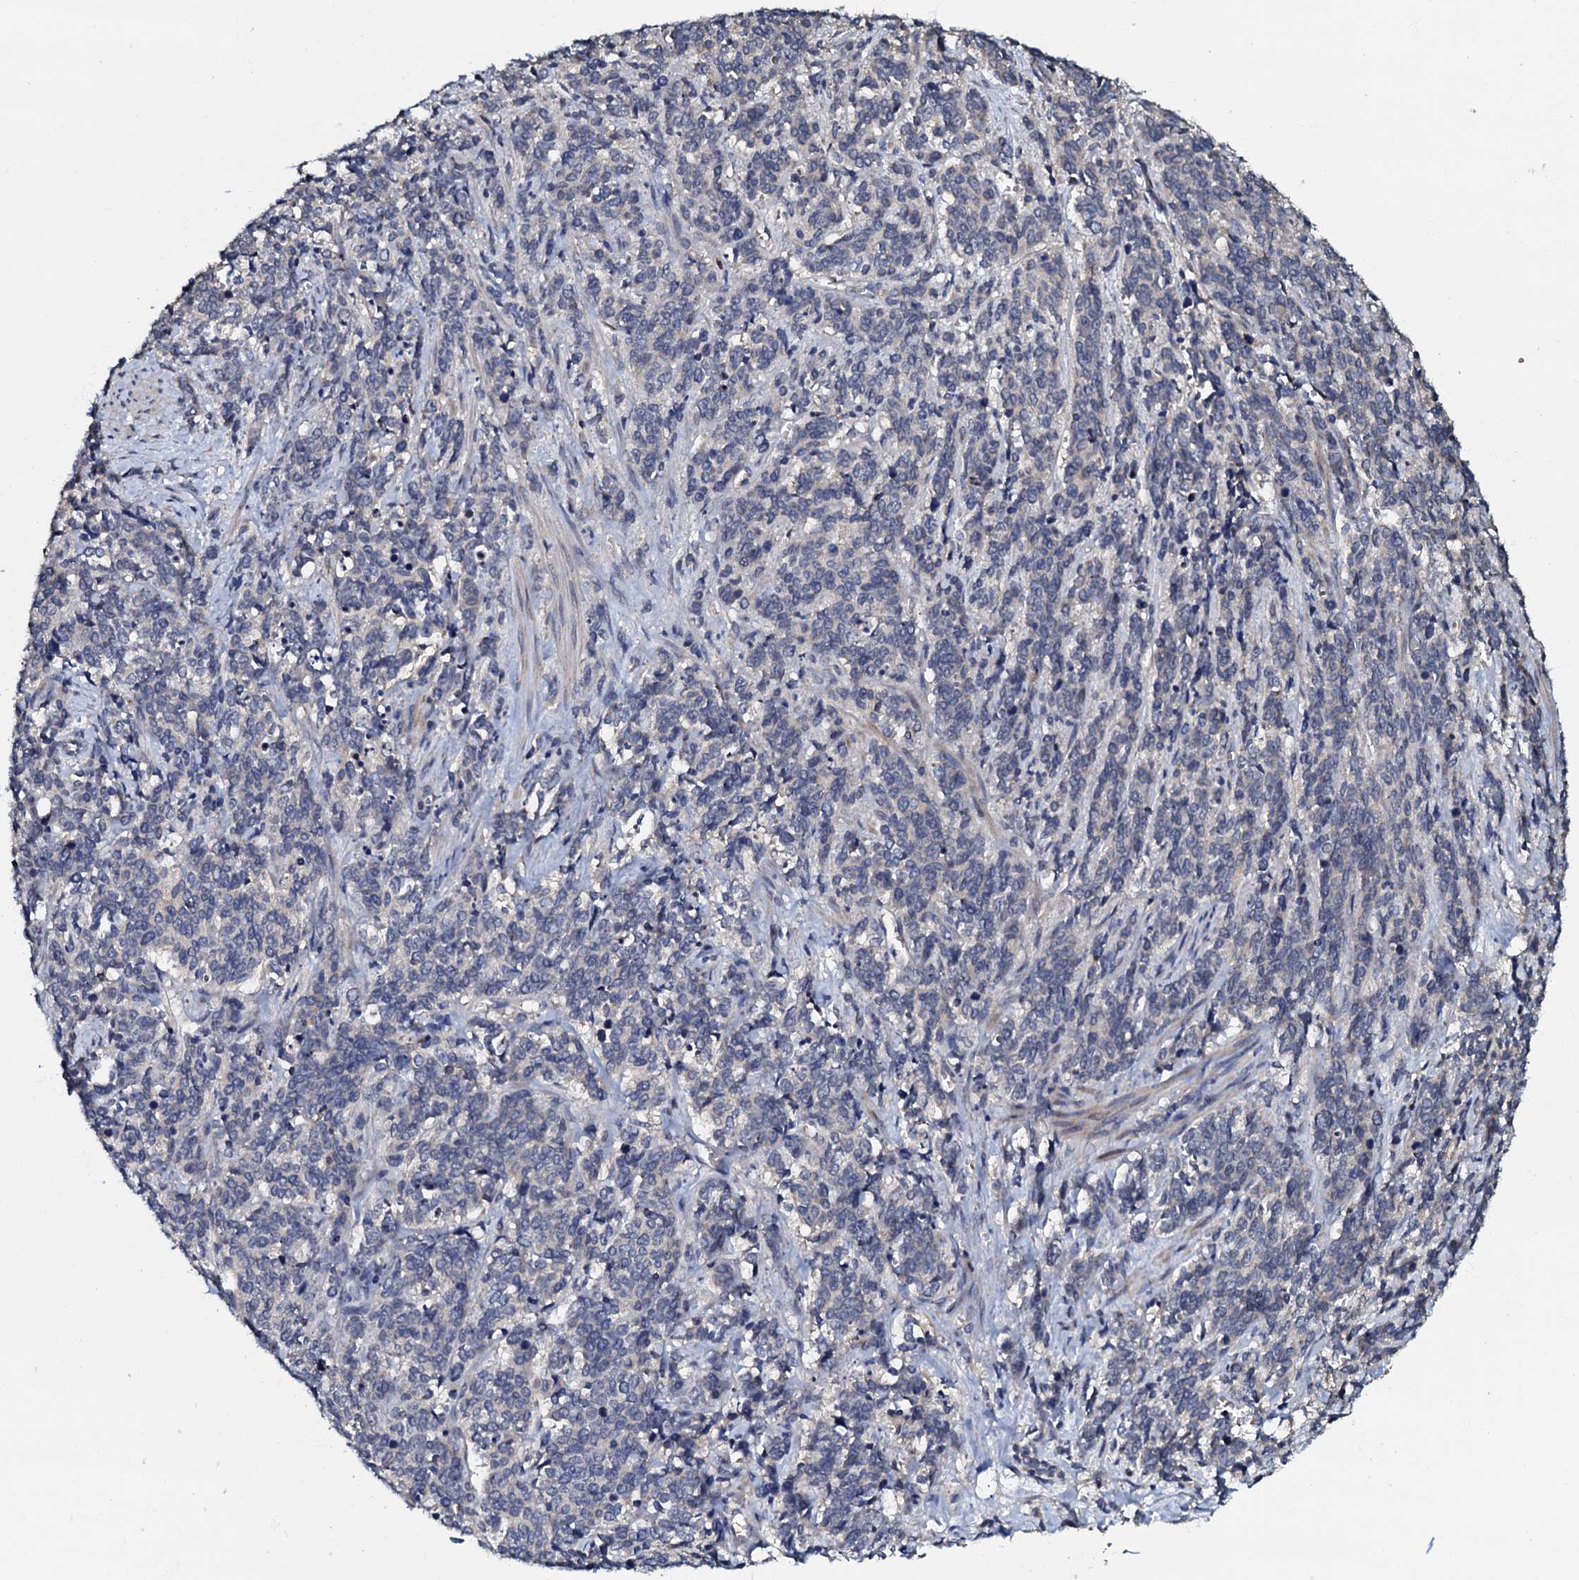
{"staining": {"intensity": "negative", "quantity": "none", "location": "none"}, "tissue": "cervical cancer", "cell_type": "Tumor cells", "image_type": "cancer", "snomed": [{"axis": "morphology", "description": "Squamous cell carcinoma, NOS"}, {"axis": "topography", "description": "Cervix"}], "caption": "Cervical squamous cell carcinoma was stained to show a protein in brown. There is no significant positivity in tumor cells.", "gene": "CPNE2", "patient": {"sex": "female", "age": 60}}